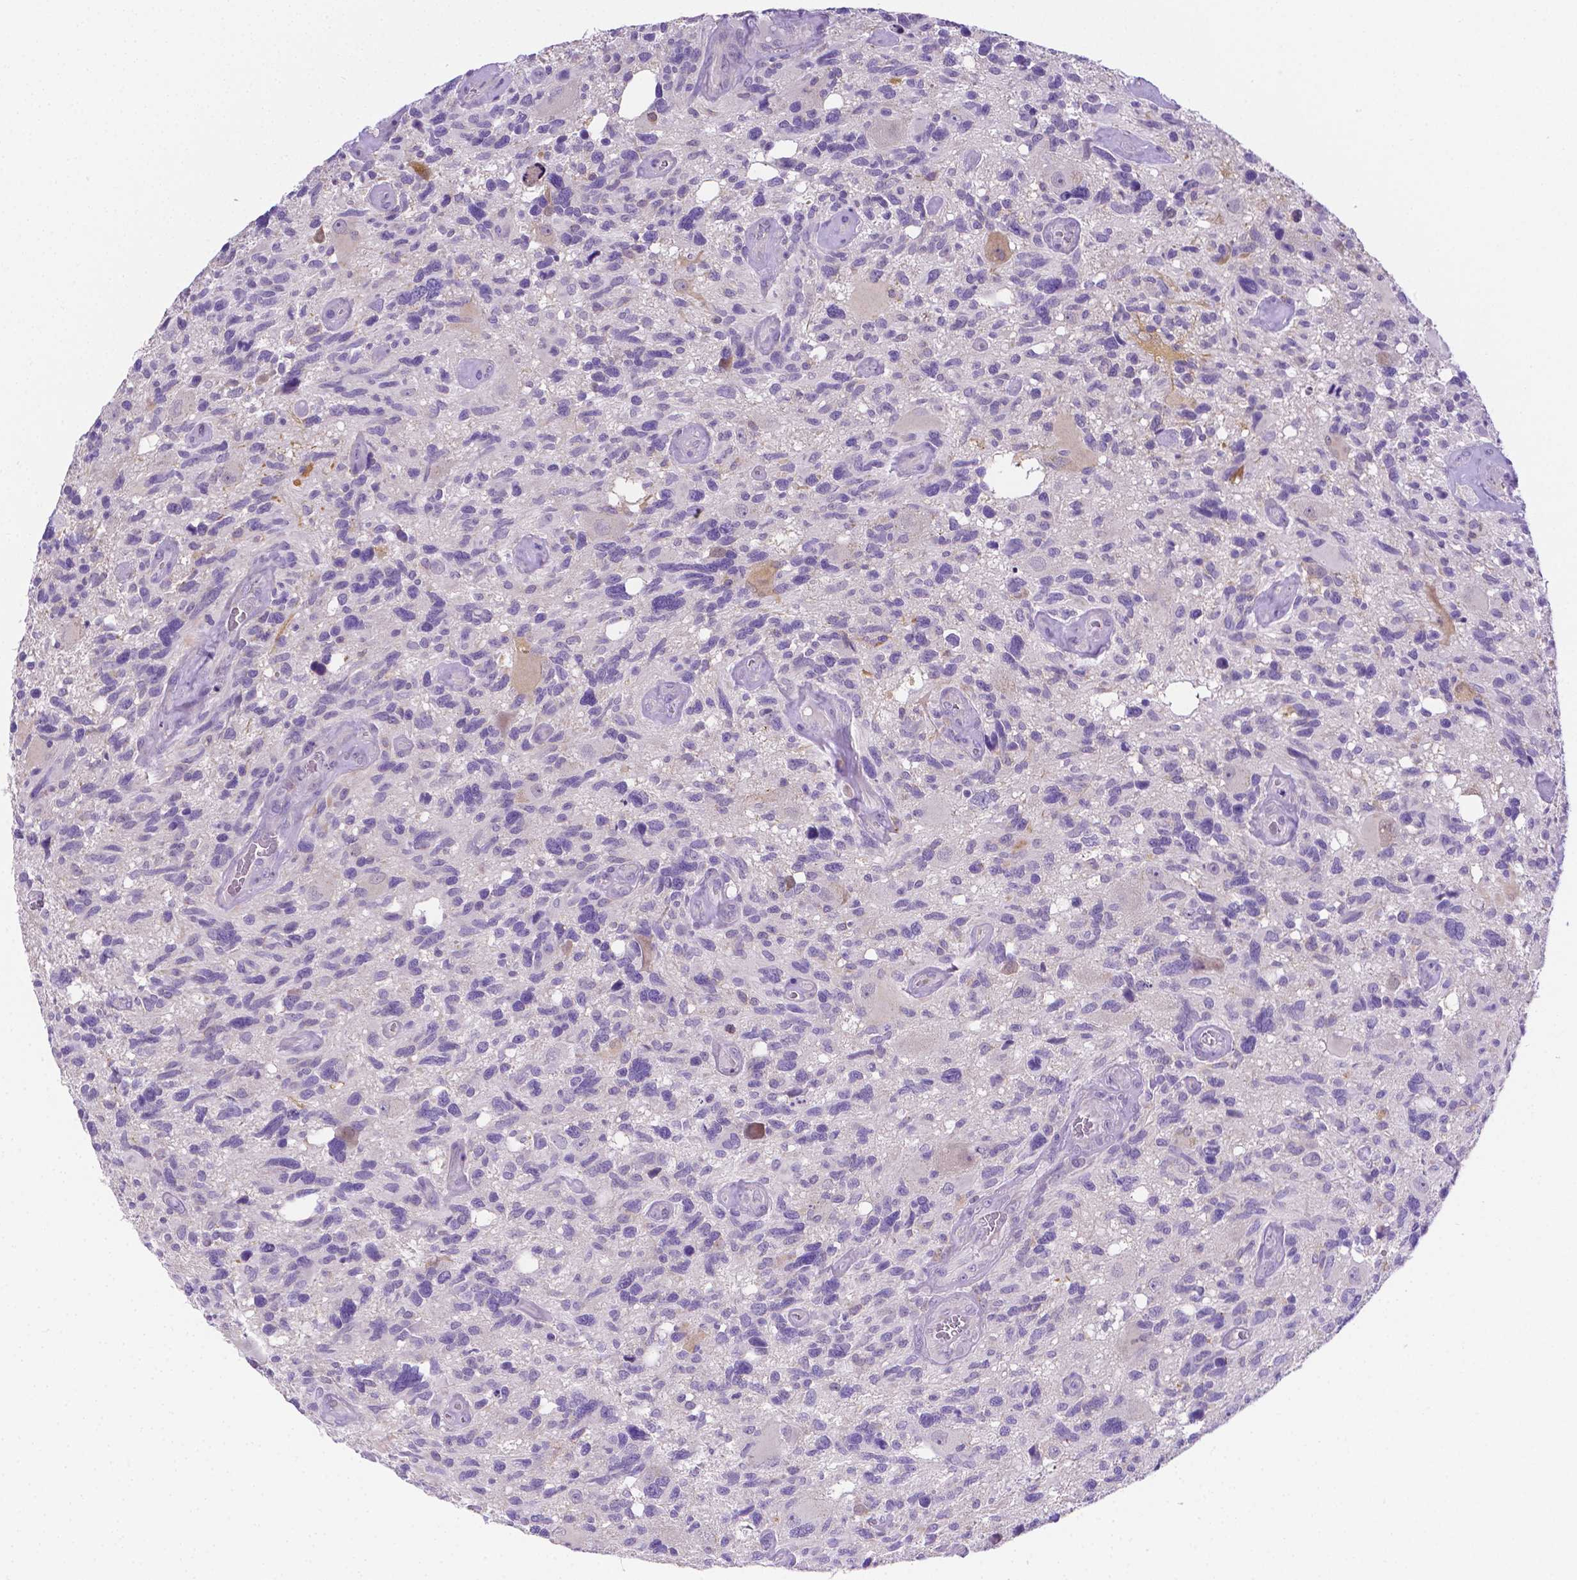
{"staining": {"intensity": "negative", "quantity": "none", "location": "none"}, "tissue": "glioma", "cell_type": "Tumor cells", "image_type": "cancer", "snomed": [{"axis": "morphology", "description": "Glioma, malignant, High grade"}, {"axis": "topography", "description": "Brain"}], "caption": "A high-resolution photomicrograph shows immunohistochemistry (IHC) staining of malignant glioma (high-grade), which shows no significant positivity in tumor cells.", "gene": "NXPH2", "patient": {"sex": "male", "age": 49}}